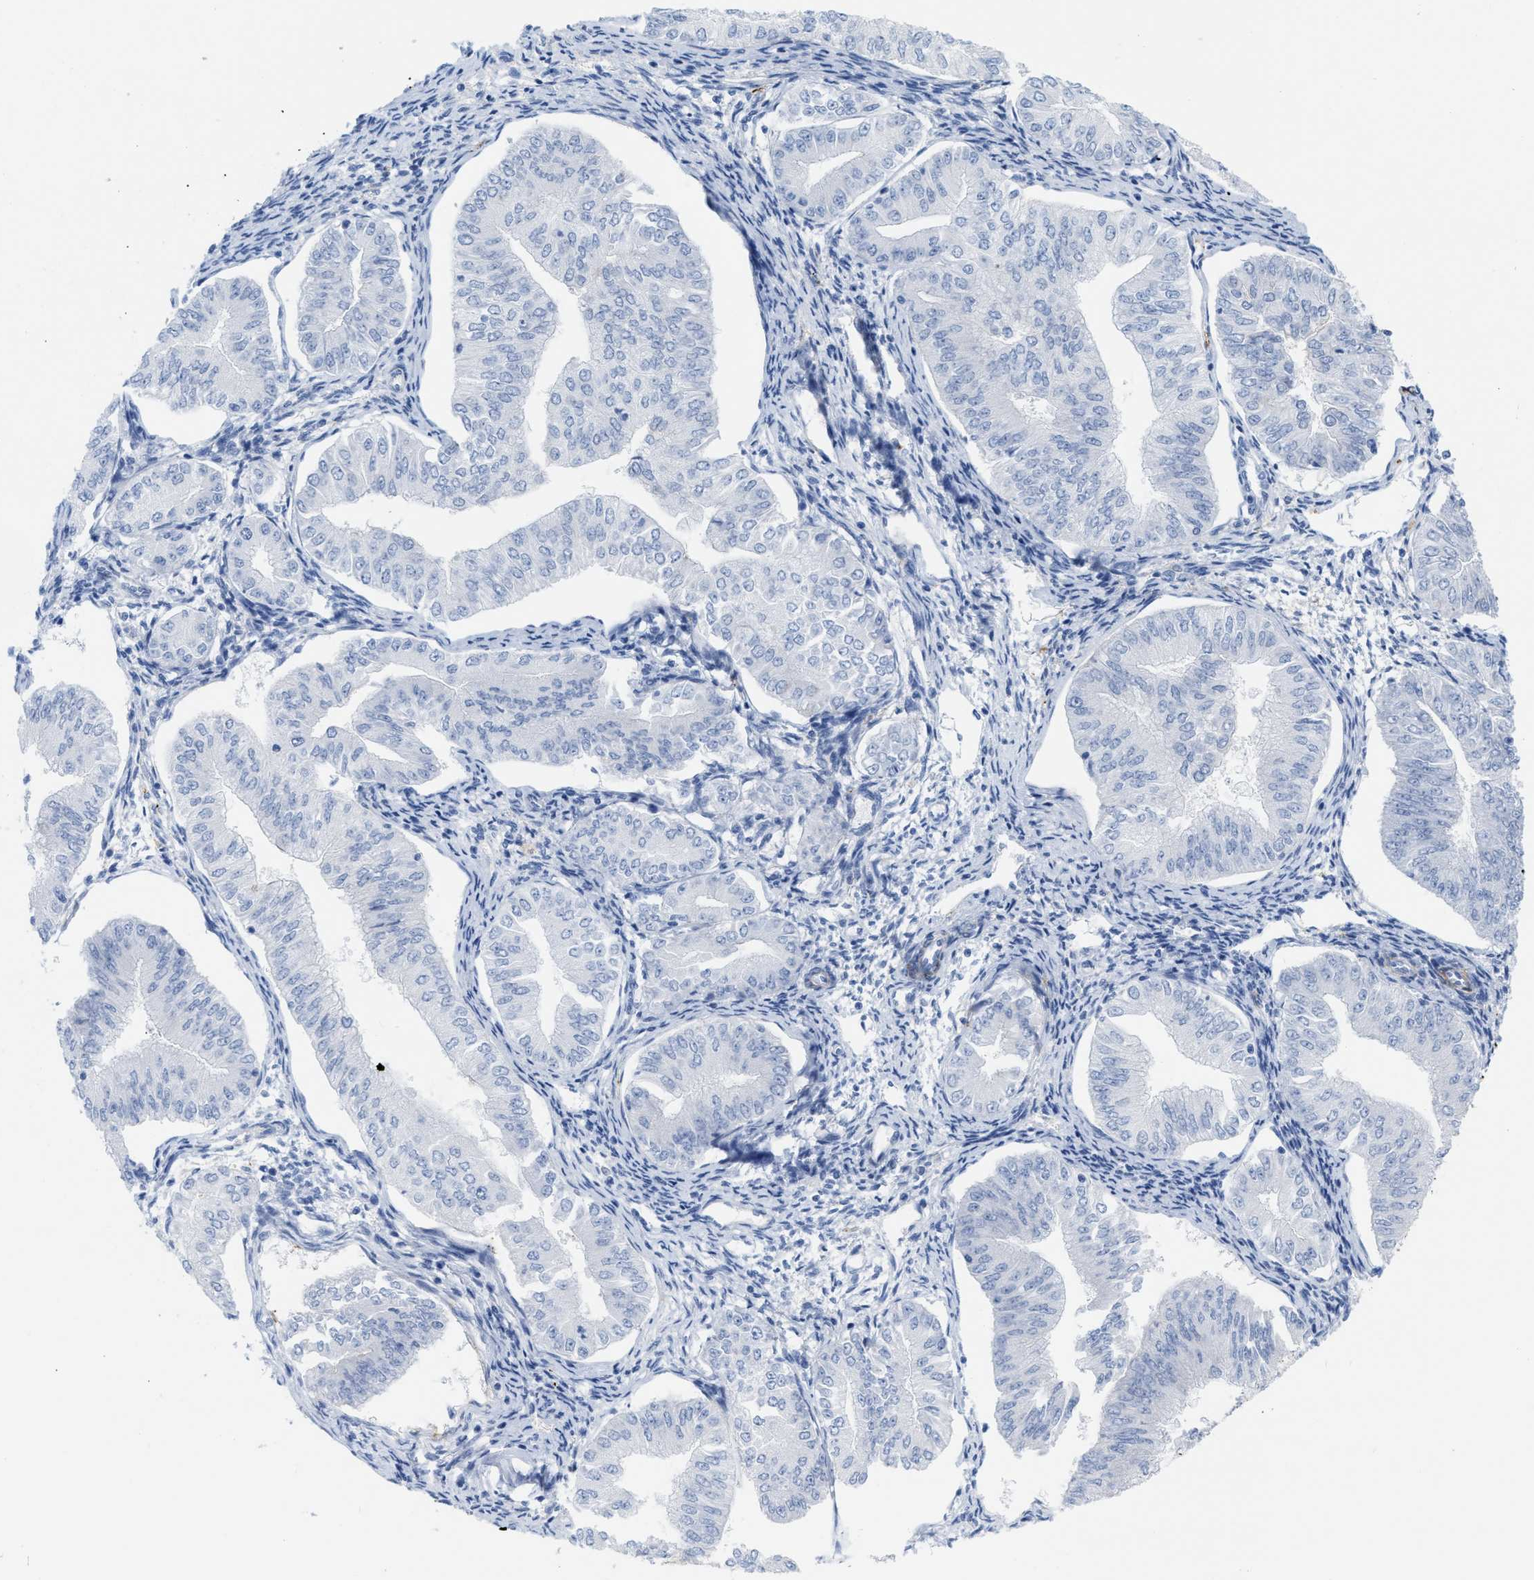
{"staining": {"intensity": "negative", "quantity": "none", "location": "none"}, "tissue": "endometrial cancer", "cell_type": "Tumor cells", "image_type": "cancer", "snomed": [{"axis": "morphology", "description": "Normal tissue, NOS"}, {"axis": "morphology", "description": "Adenocarcinoma, NOS"}, {"axis": "topography", "description": "Endometrium"}], "caption": "Micrograph shows no protein staining in tumor cells of endometrial adenocarcinoma tissue. (DAB immunohistochemistry with hematoxylin counter stain).", "gene": "TAGLN", "patient": {"sex": "female", "age": 53}}